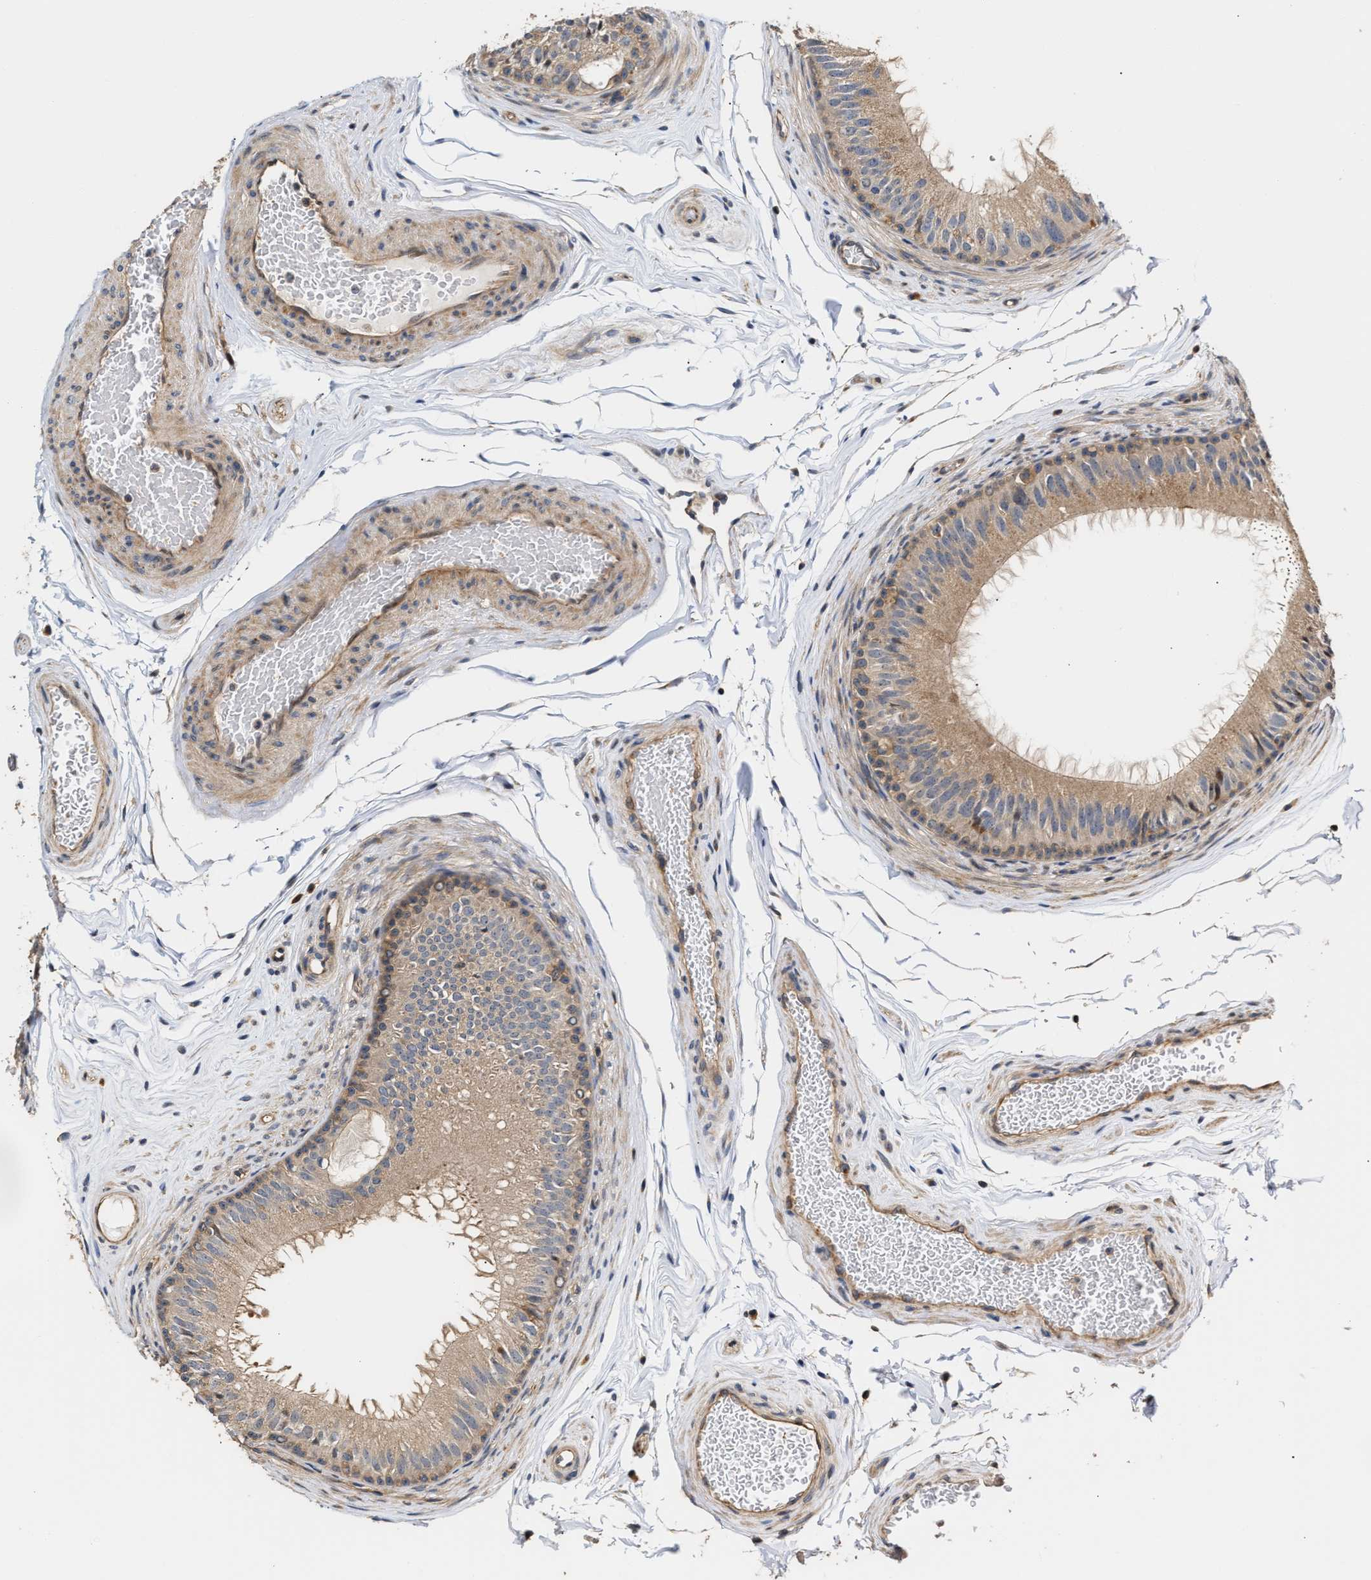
{"staining": {"intensity": "weak", "quantity": ">75%", "location": "cytoplasmic/membranous"}, "tissue": "epididymis", "cell_type": "Glandular cells", "image_type": "normal", "snomed": [{"axis": "morphology", "description": "Normal tissue, NOS"}, {"axis": "topography", "description": "Testis"}, {"axis": "topography", "description": "Epididymis"}], "caption": "An image of epididymis stained for a protein demonstrates weak cytoplasmic/membranous brown staining in glandular cells. (Brightfield microscopy of DAB IHC at high magnification).", "gene": "CLIP2", "patient": {"sex": "male", "age": 36}}